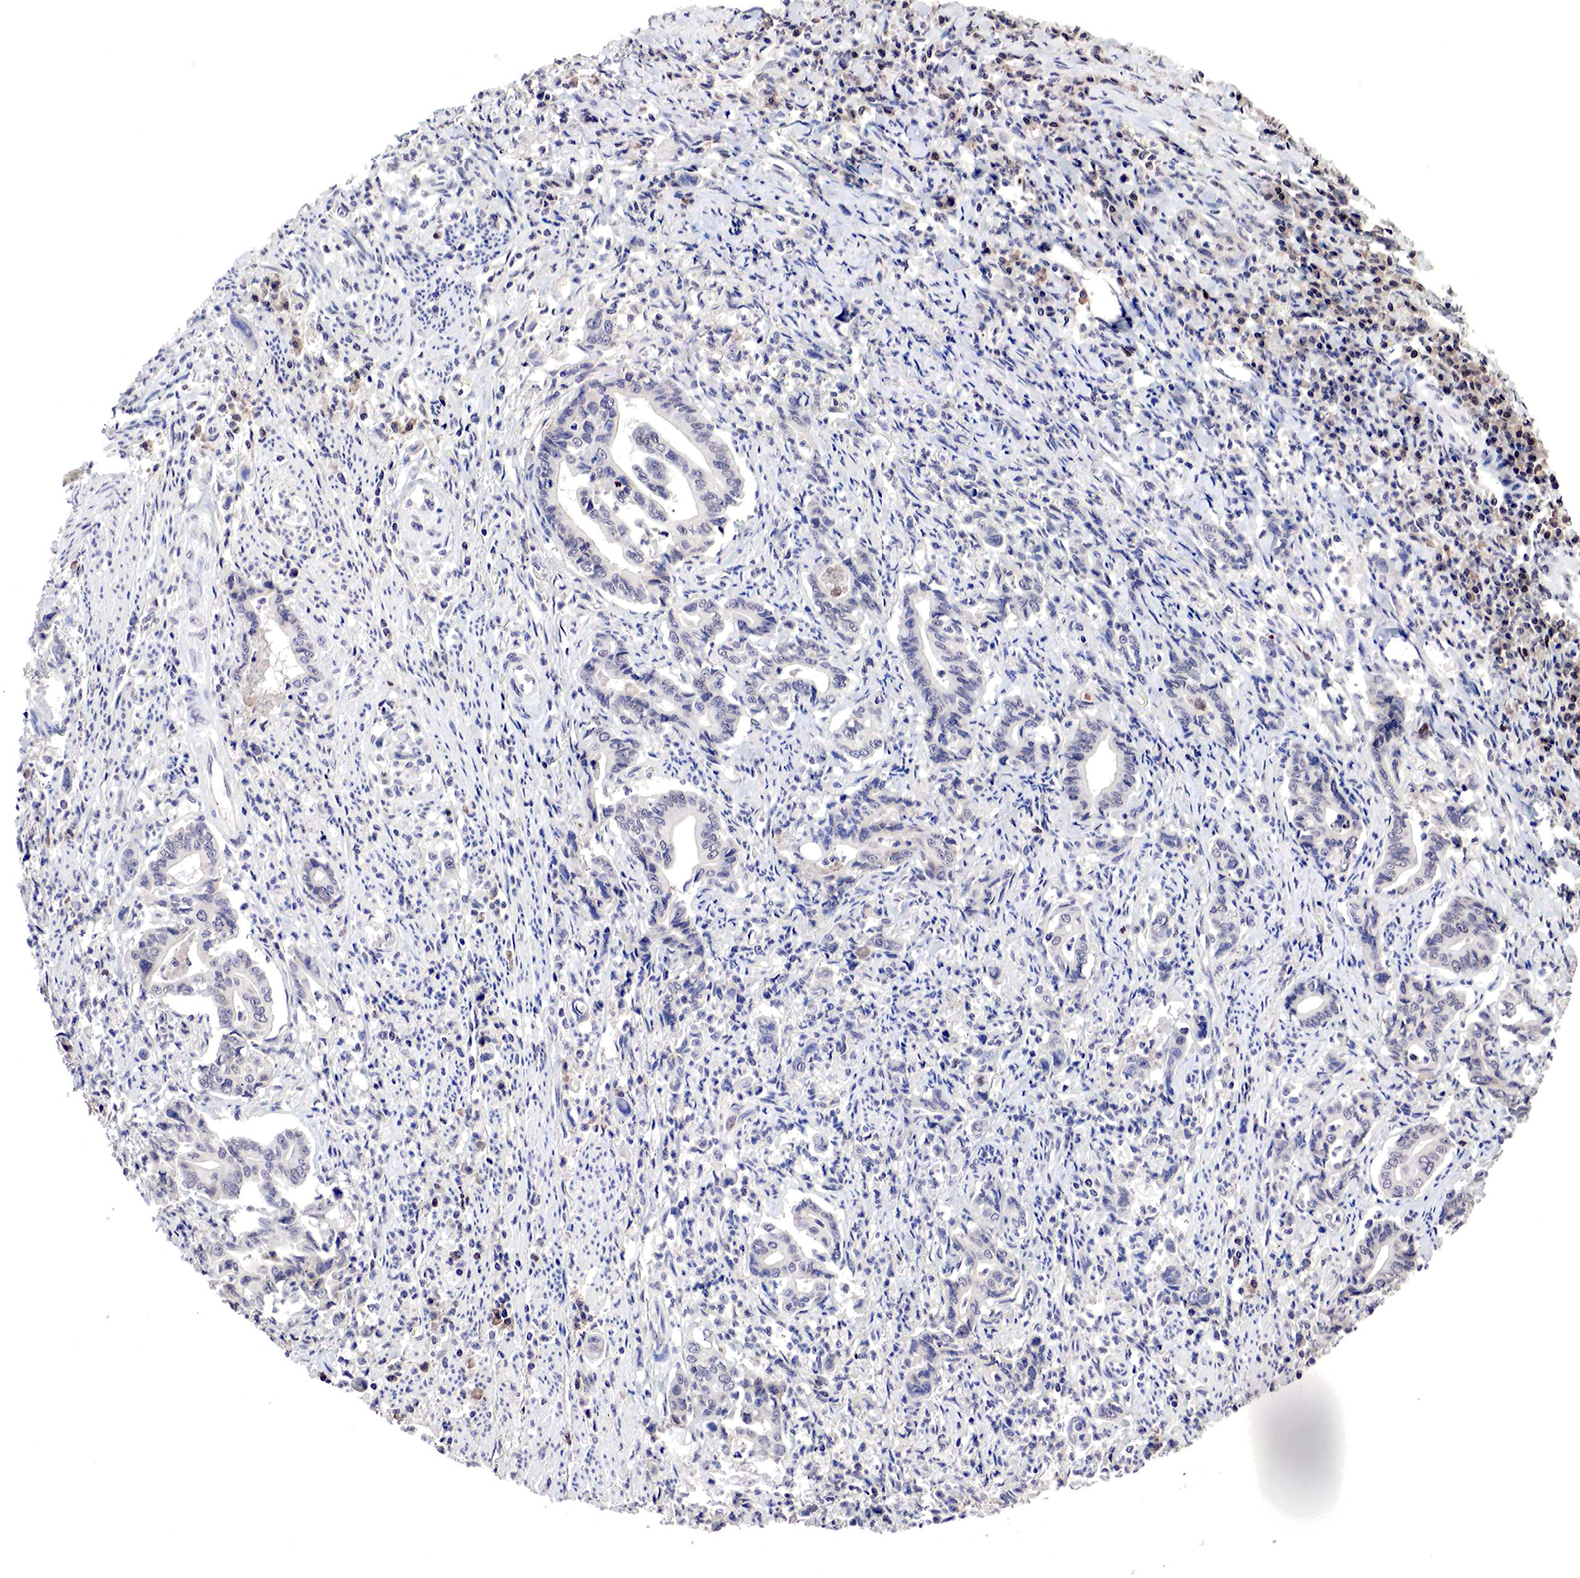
{"staining": {"intensity": "negative", "quantity": "none", "location": "none"}, "tissue": "stomach cancer", "cell_type": "Tumor cells", "image_type": "cancer", "snomed": [{"axis": "morphology", "description": "Adenocarcinoma, NOS"}, {"axis": "topography", "description": "Stomach"}], "caption": "An IHC micrograph of adenocarcinoma (stomach) is shown. There is no staining in tumor cells of adenocarcinoma (stomach).", "gene": "DACH2", "patient": {"sex": "female", "age": 76}}